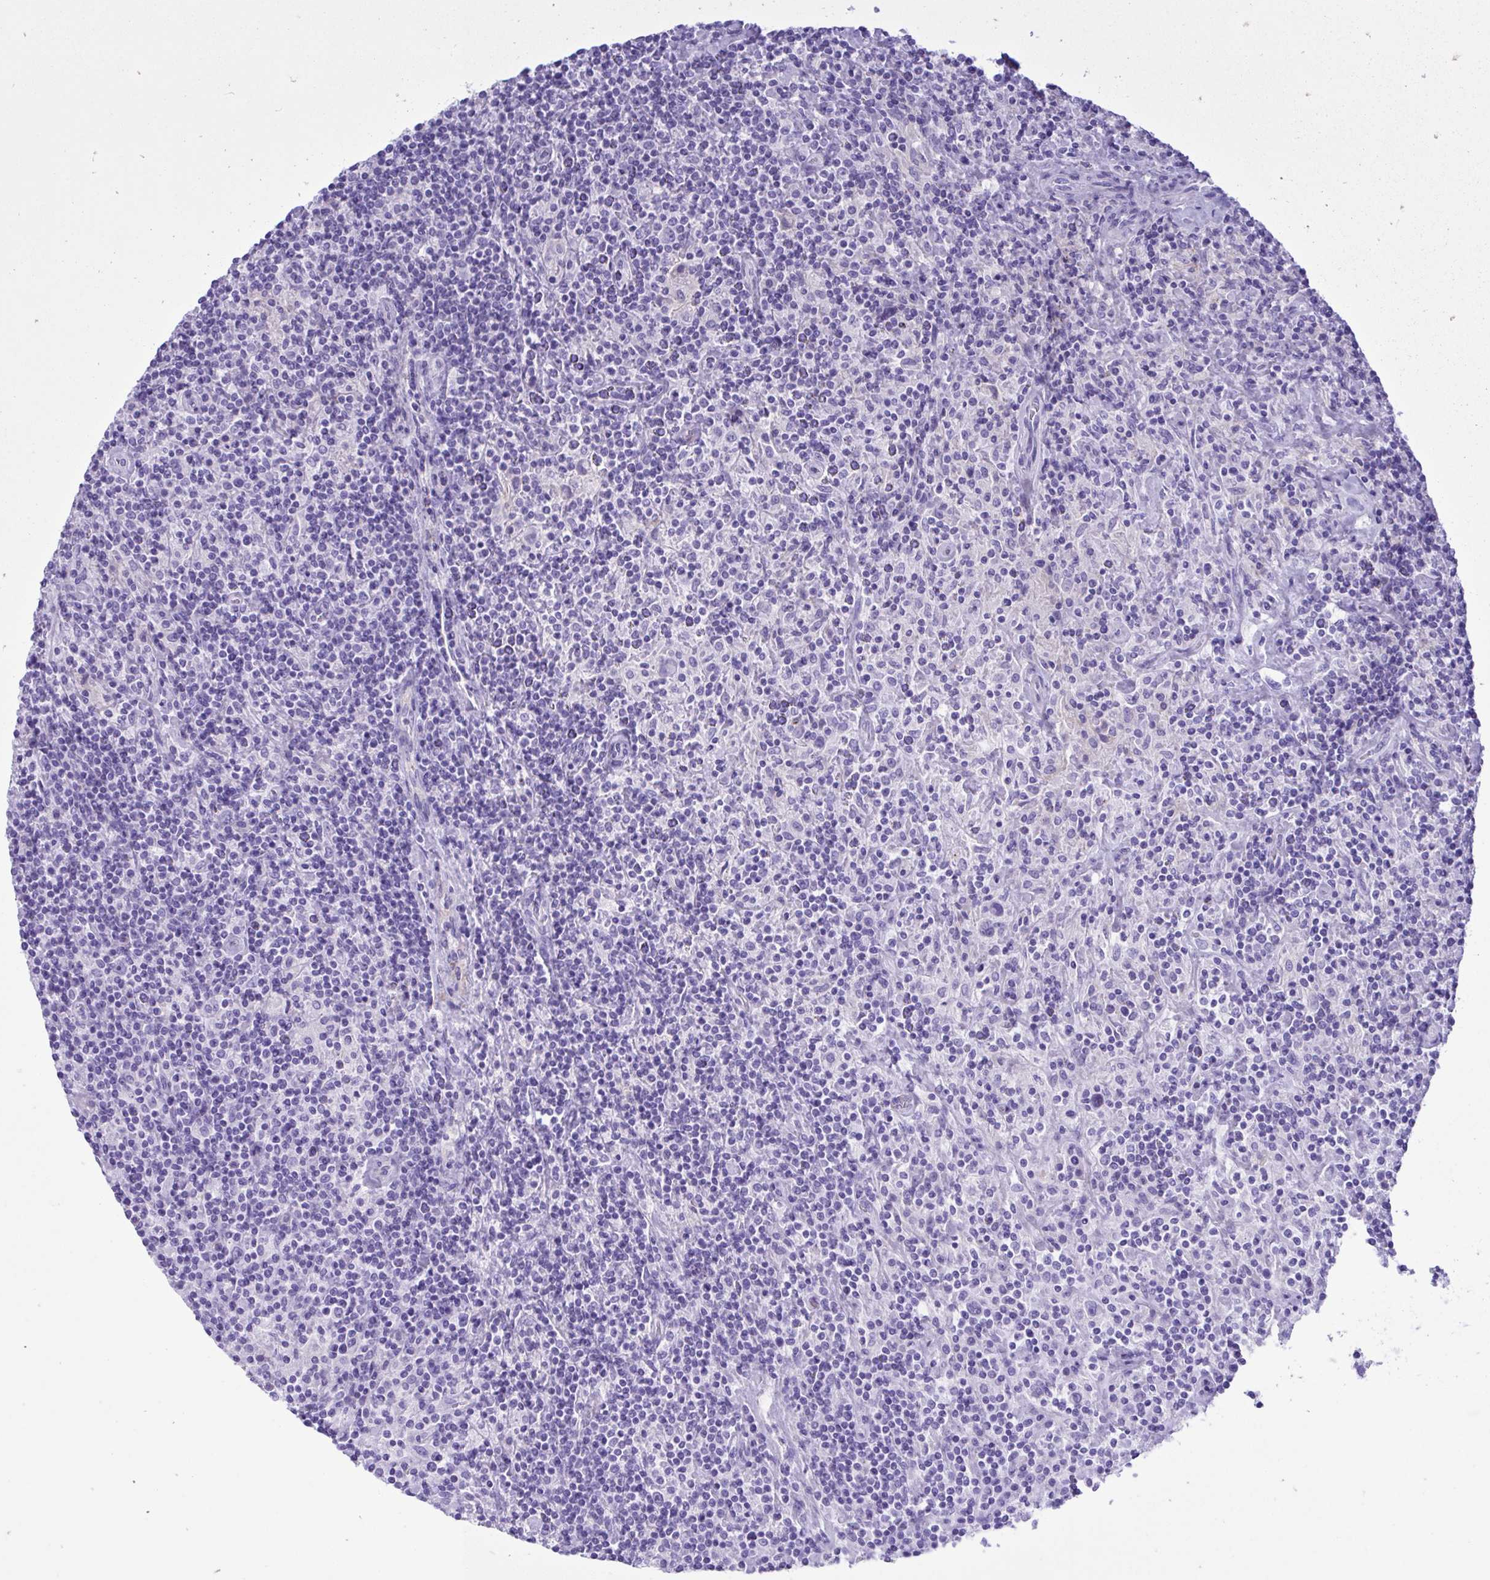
{"staining": {"intensity": "negative", "quantity": "none", "location": "none"}, "tissue": "lymphoma", "cell_type": "Tumor cells", "image_type": "cancer", "snomed": [{"axis": "morphology", "description": "Hodgkin's disease, NOS"}, {"axis": "topography", "description": "Lymph node"}], "caption": "Tumor cells show no significant protein staining in lymphoma.", "gene": "BEX5", "patient": {"sex": "male", "age": 70}}